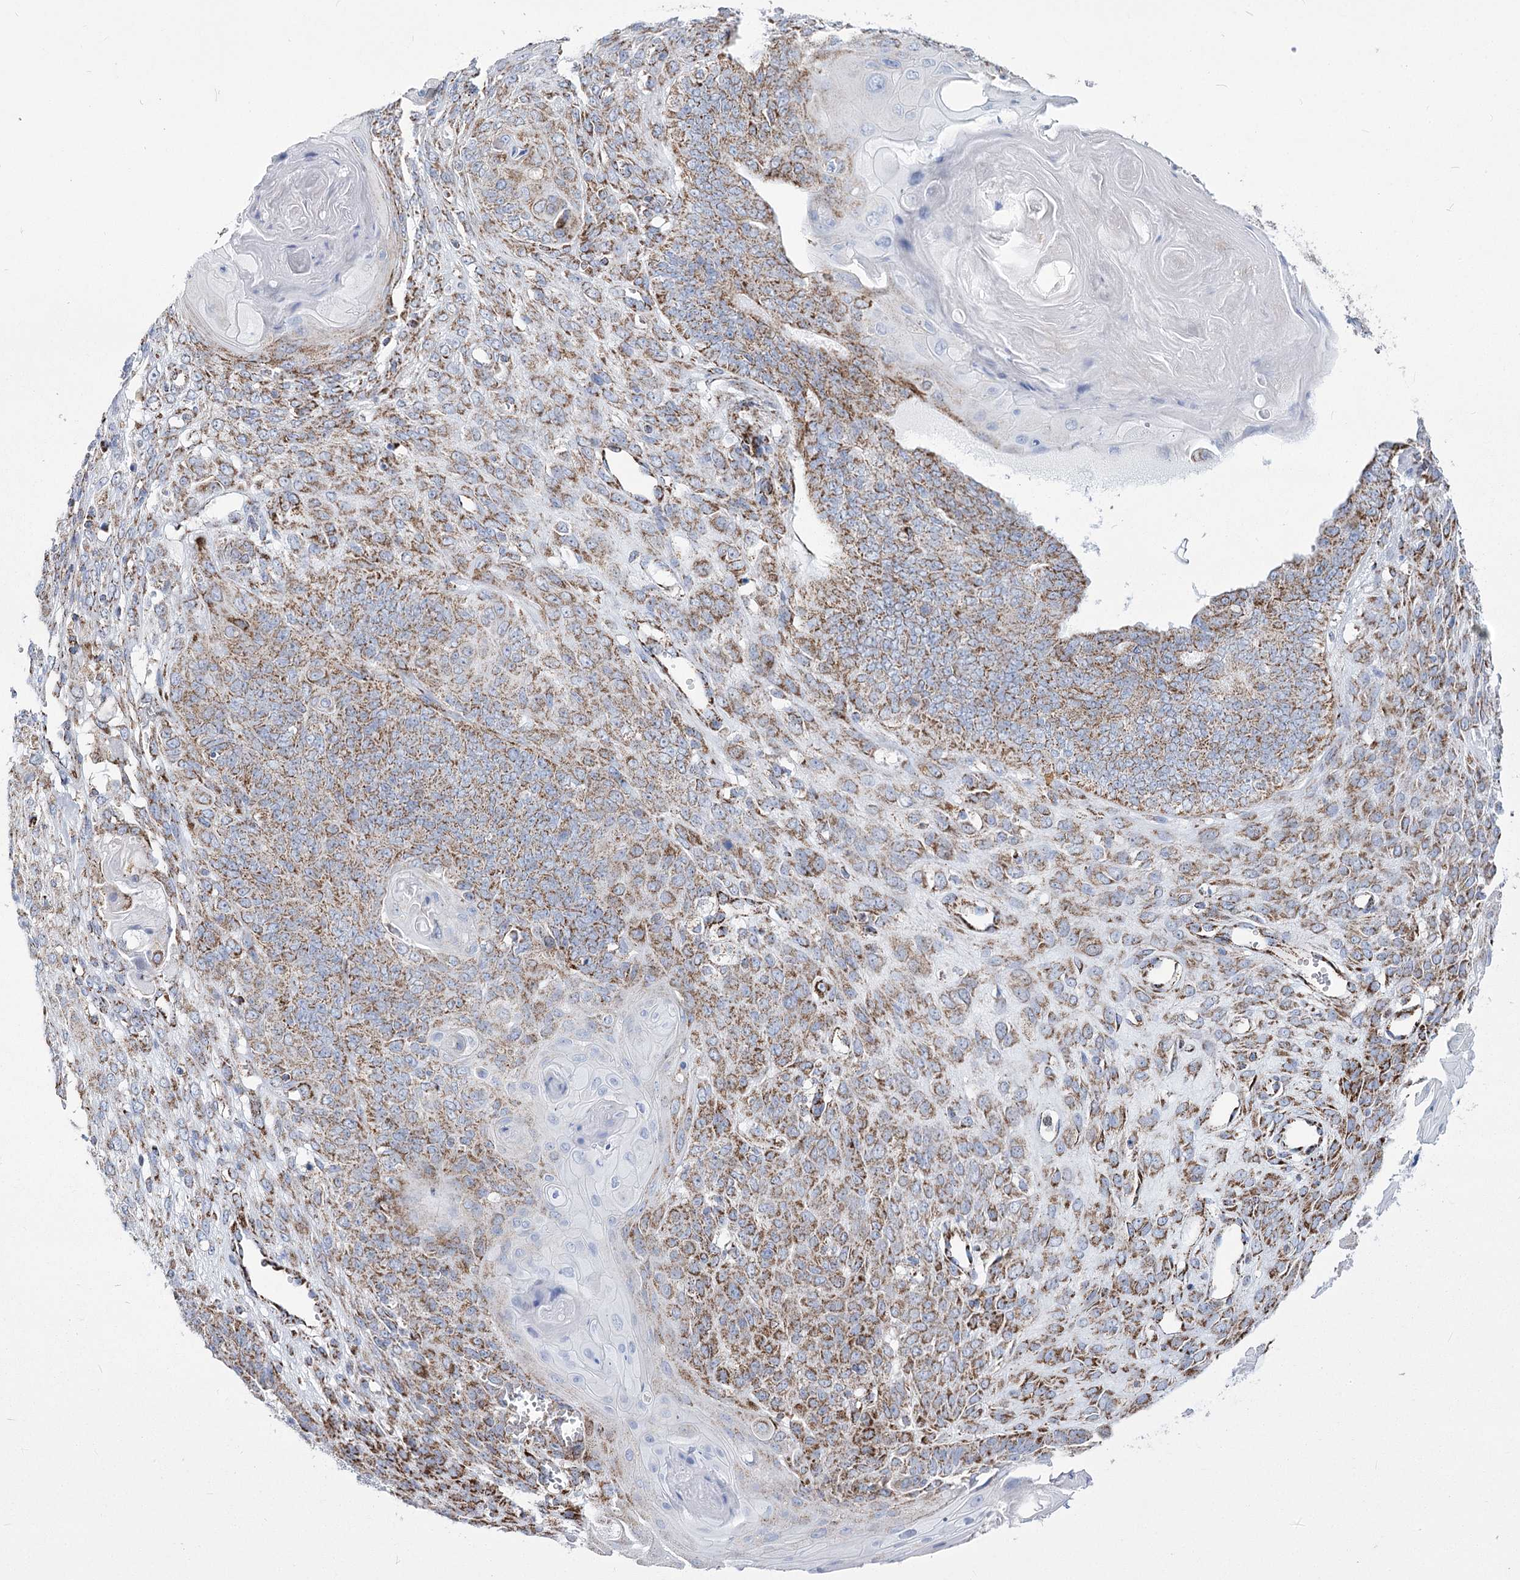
{"staining": {"intensity": "moderate", "quantity": "25%-75%", "location": "cytoplasmic/membranous"}, "tissue": "endometrial cancer", "cell_type": "Tumor cells", "image_type": "cancer", "snomed": [{"axis": "morphology", "description": "Adenocarcinoma, NOS"}, {"axis": "topography", "description": "Endometrium"}], "caption": "Endometrial cancer (adenocarcinoma) stained for a protein (brown) demonstrates moderate cytoplasmic/membranous positive positivity in about 25%-75% of tumor cells.", "gene": "PDHB", "patient": {"sex": "female", "age": 32}}